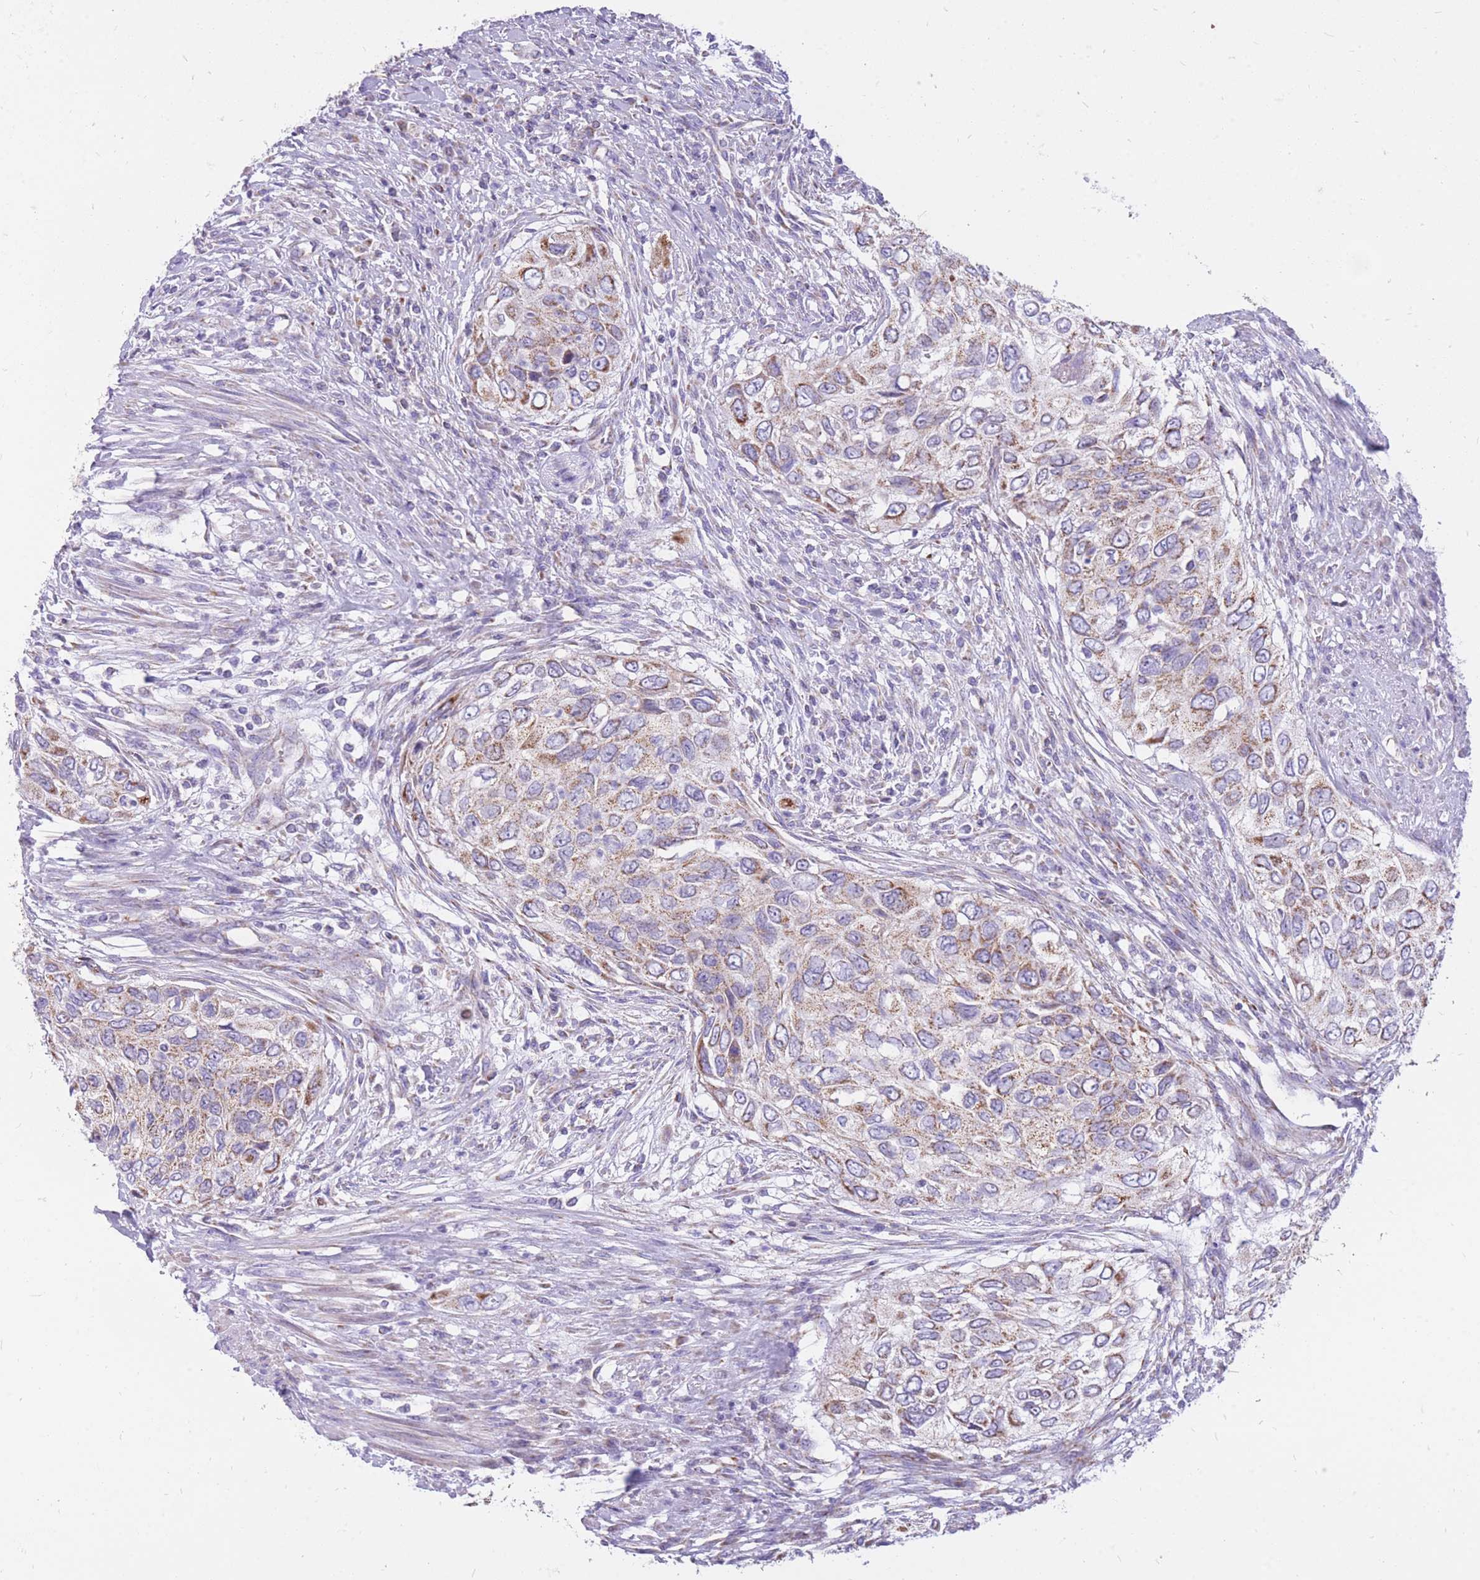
{"staining": {"intensity": "moderate", "quantity": "25%-75%", "location": "cytoplasmic/membranous"}, "tissue": "urothelial cancer", "cell_type": "Tumor cells", "image_type": "cancer", "snomed": [{"axis": "morphology", "description": "Urothelial carcinoma, High grade"}, {"axis": "topography", "description": "Urinary bladder"}], "caption": "Urothelial cancer was stained to show a protein in brown. There is medium levels of moderate cytoplasmic/membranous expression in approximately 25%-75% of tumor cells.", "gene": "PCSK1", "patient": {"sex": "female", "age": 60}}